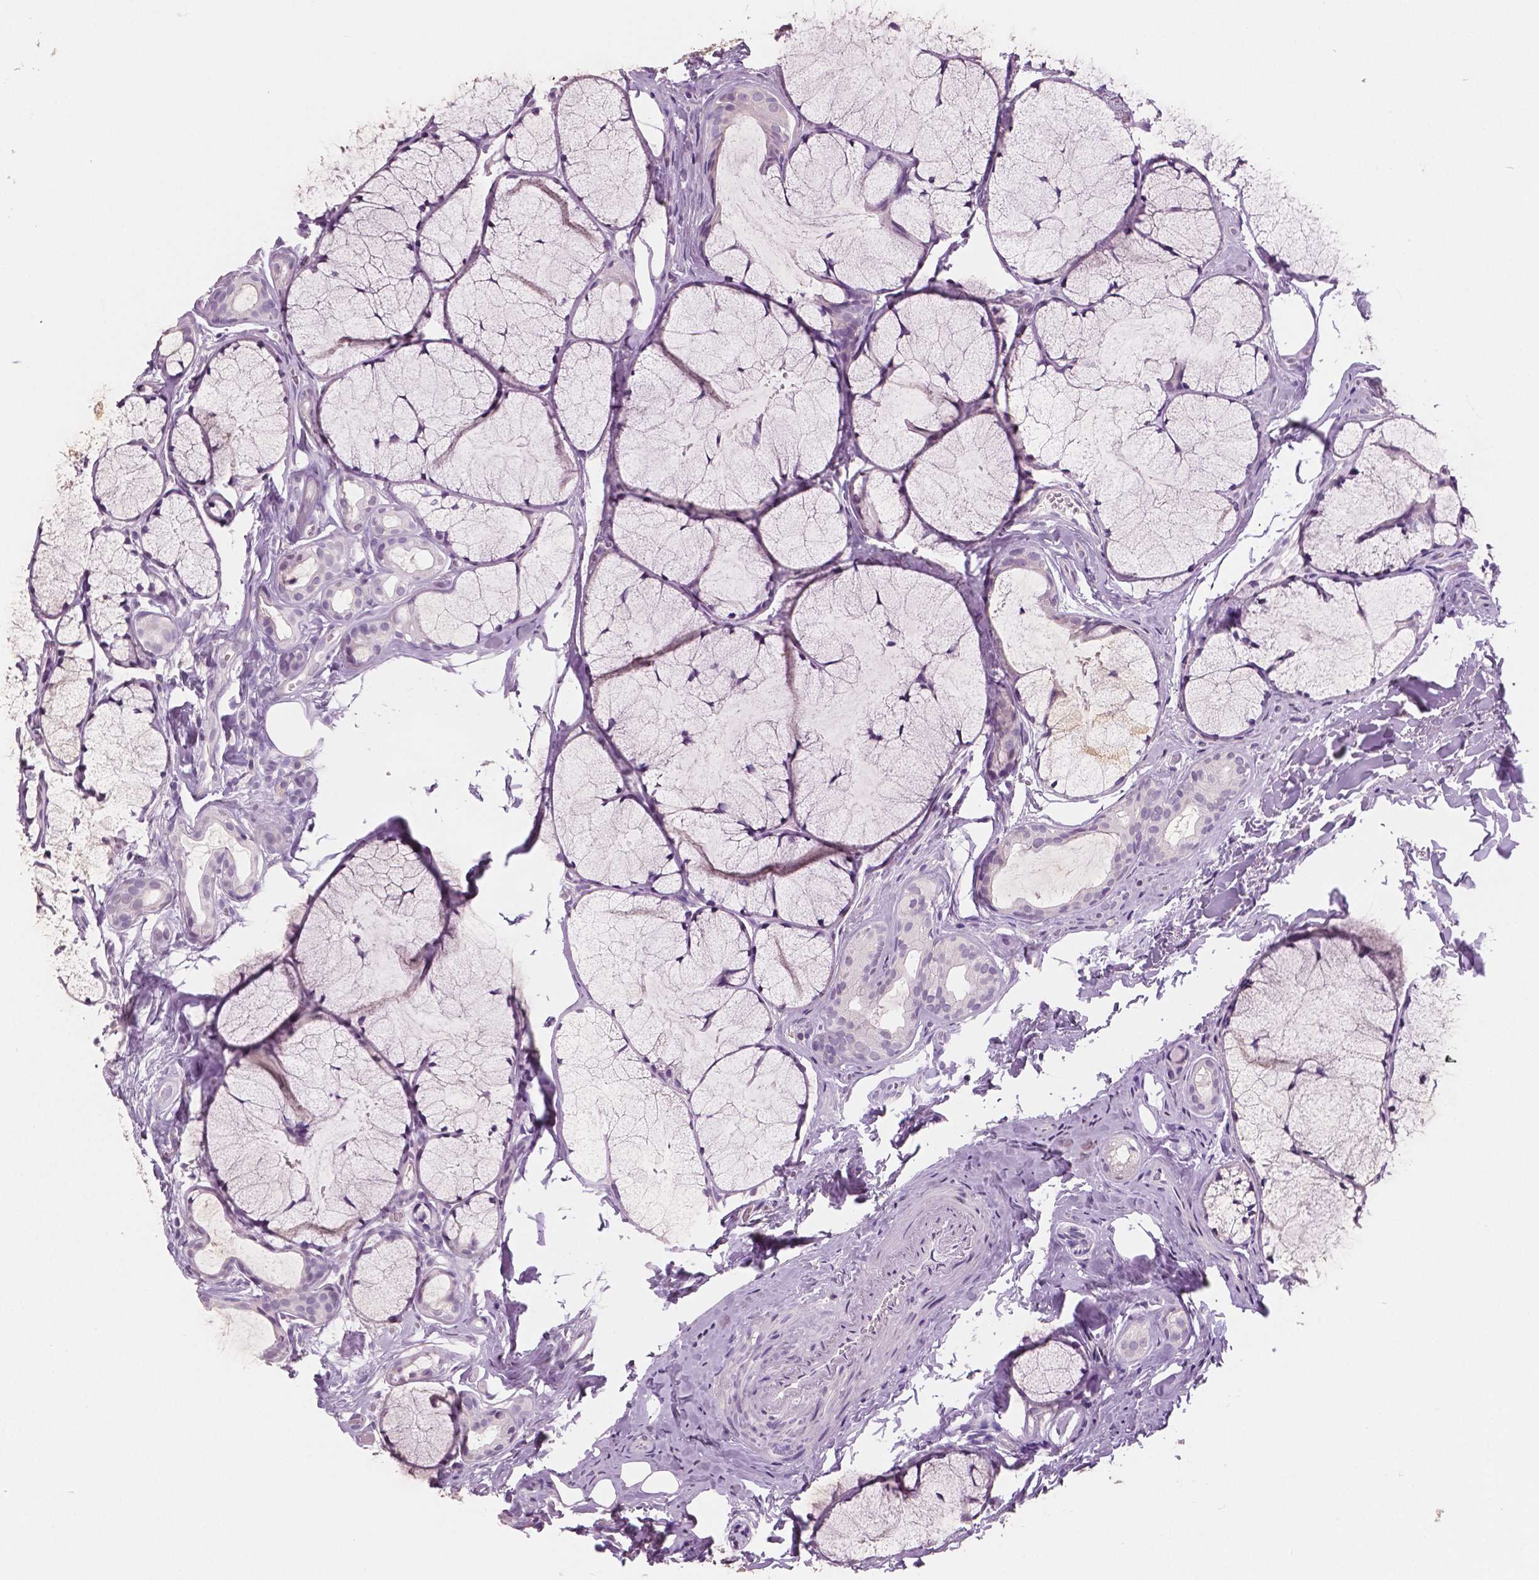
{"staining": {"intensity": "negative", "quantity": "none", "location": "none"}, "tissue": "head and neck cancer", "cell_type": "Tumor cells", "image_type": "cancer", "snomed": [{"axis": "morphology", "description": "Adenocarcinoma, NOS"}, {"axis": "topography", "description": "Head-Neck"}], "caption": "This photomicrograph is of adenocarcinoma (head and neck) stained with IHC to label a protein in brown with the nuclei are counter-stained blue. There is no positivity in tumor cells. Brightfield microscopy of IHC stained with DAB (brown) and hematoxylin (blue), captured at high magnification.", "gene": "NECAB2", "patient": {"sex": "male", "age": 66}}